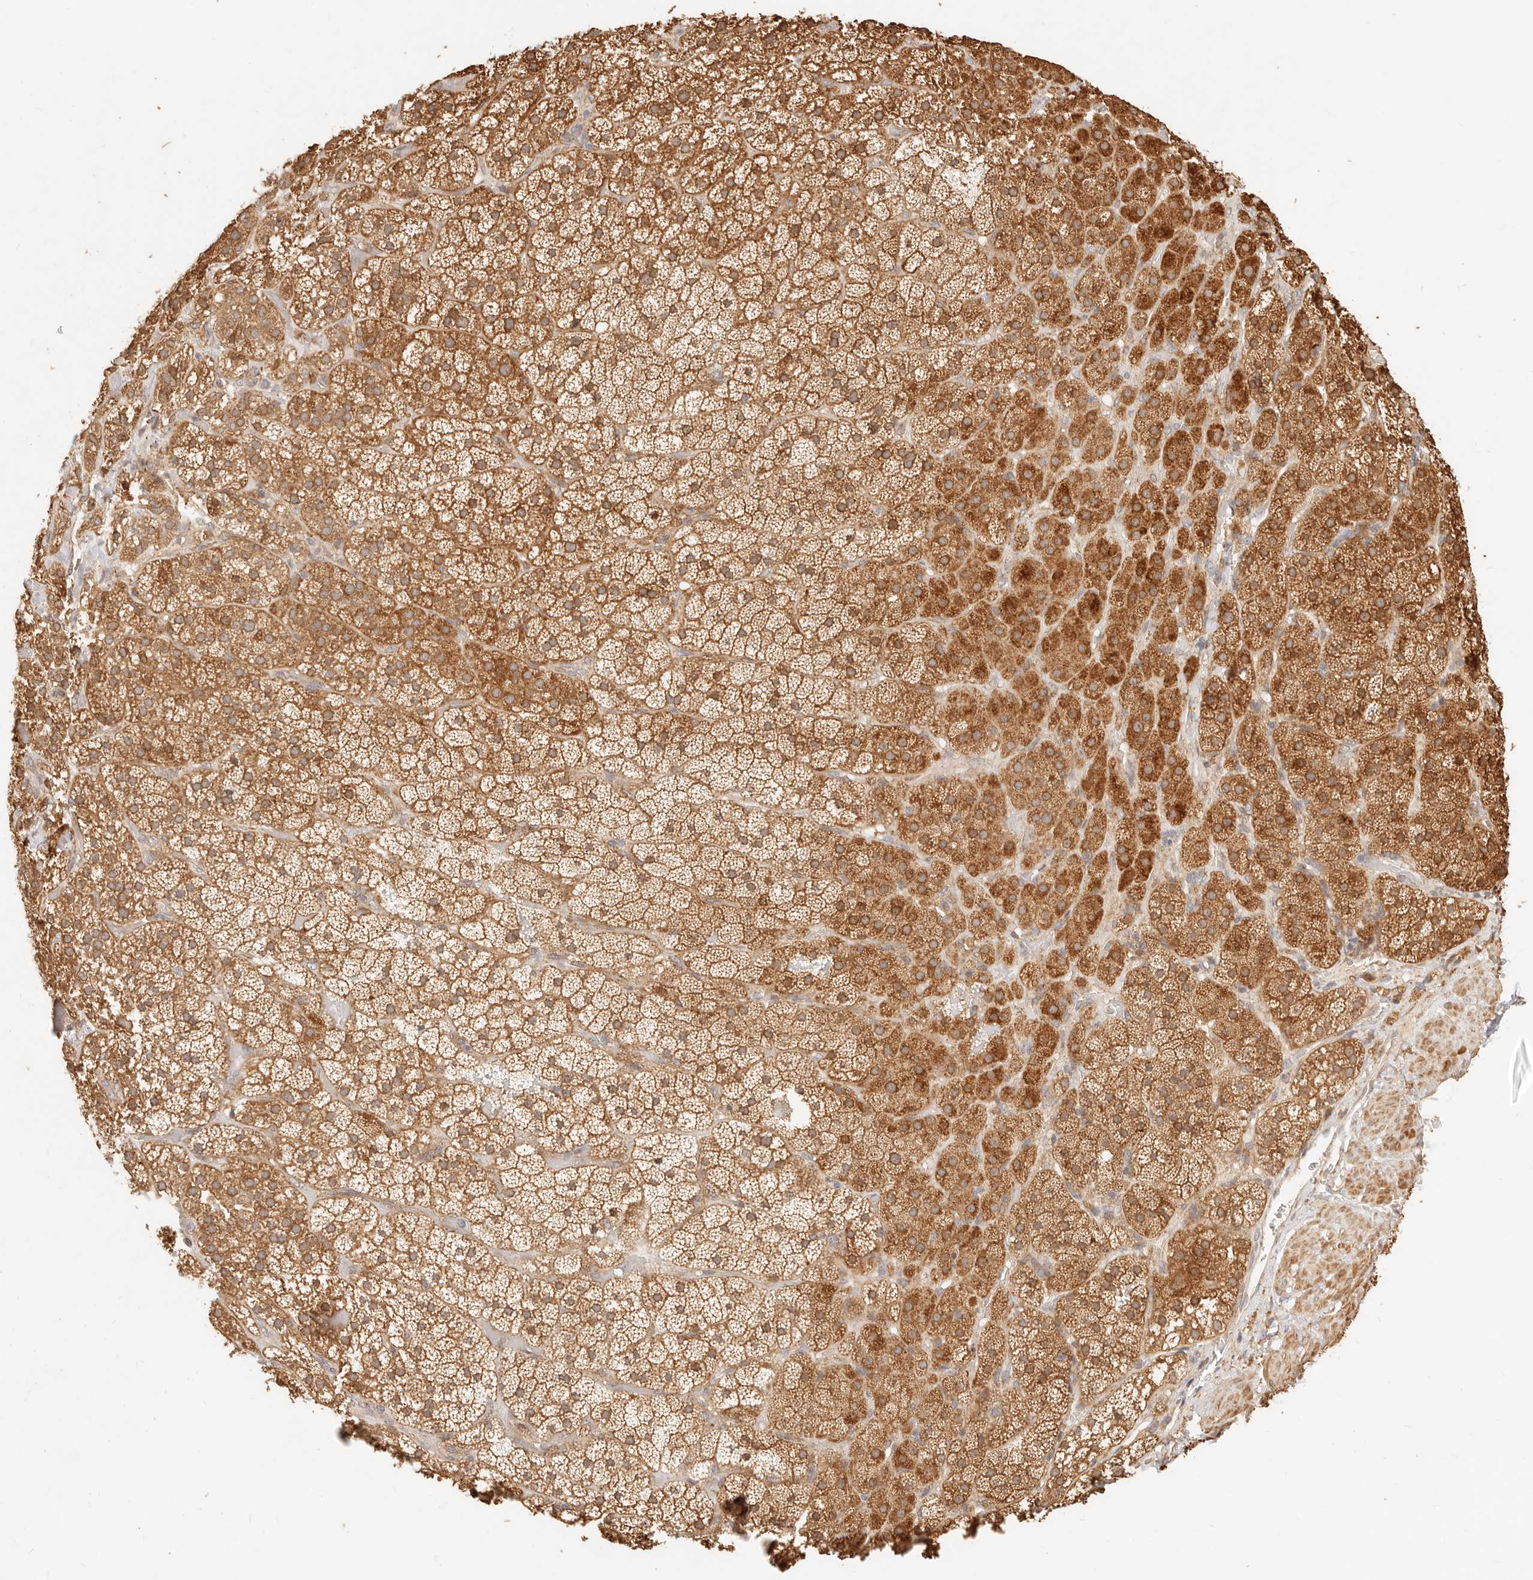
{"staining": {"intensity": "moderate", "quantity": ">75%", "location": "cytoplasmic/membranous"}, "tissue": "adrenal gland", "cell_type": "Glandular cells", "image_type": "normal", "snomed": [{"axis": "morphology", "description": "Normal tissue, NOS"}, {"axis": "topography", "description": "Adrenal gland"}], "caption": "An immunohistochemistry image of normal tissue is shown. Protein staining in brown highlights moderate cytoplasmic/membranous positivity in adrenal gland within glandular cells.", "gene": "TIMM17A", "patient": {"sex": "male", "age": 57}}